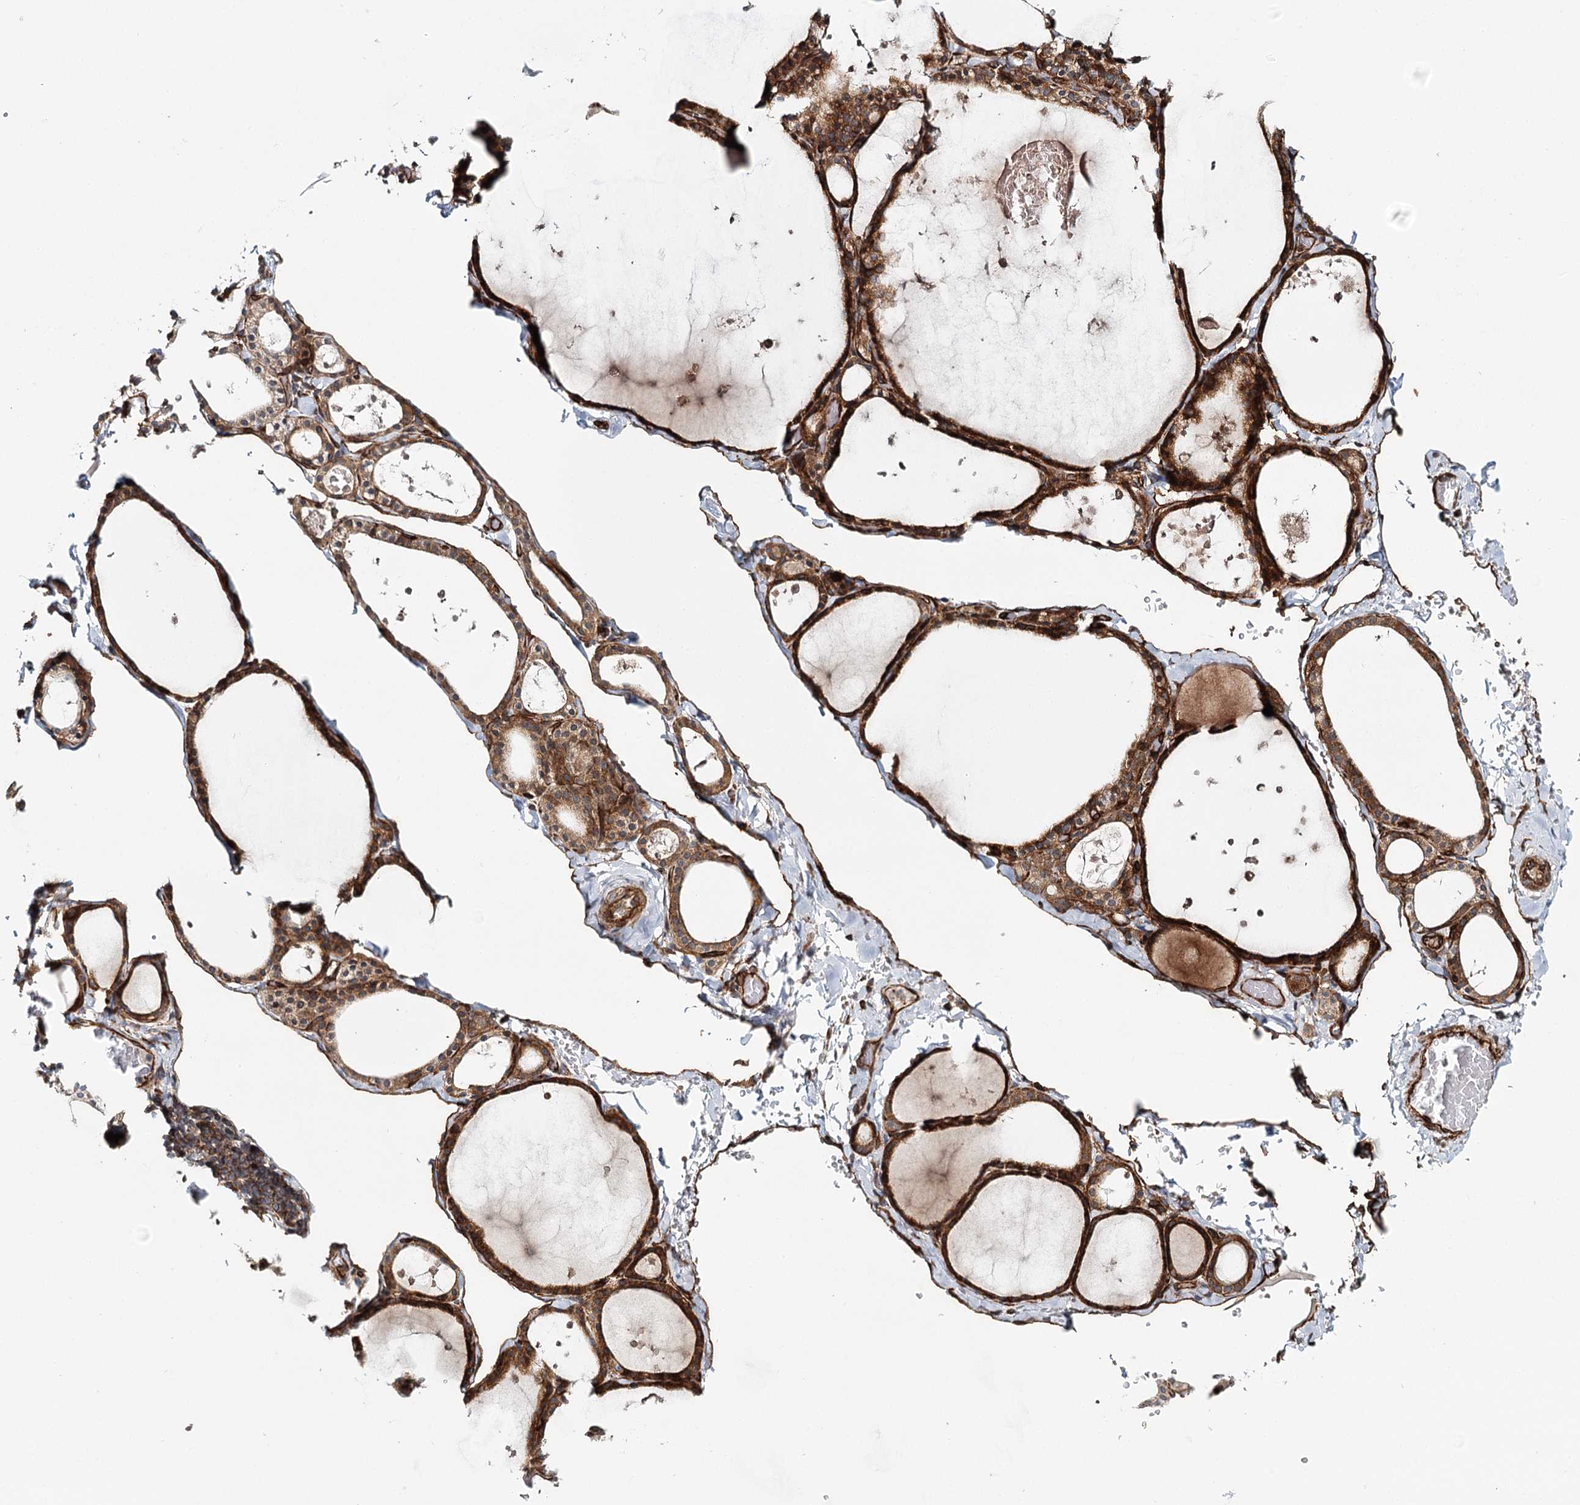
{"staining": {"intensity": "strong", "quantity": ">75%", "location": "cytoplasmic/membranous"}, "tissue": "thyroid gland", "cell_type": "Glandular cells", "image_type": "normal", "snomed": [{"axis": "morphology", "description": "Normal tissue, NOS"}, {"axis": "topography", "description": "Thyroid gland"}], "caption": "An immunohistochemistry image of normal tissue is shown. Protein staining in brown shows strong cytoplasmic/membranous positivity in thyroid gland within glandular cells.", "gene": "MKNK1", "patient": {"sex": "male", "age": 56}}